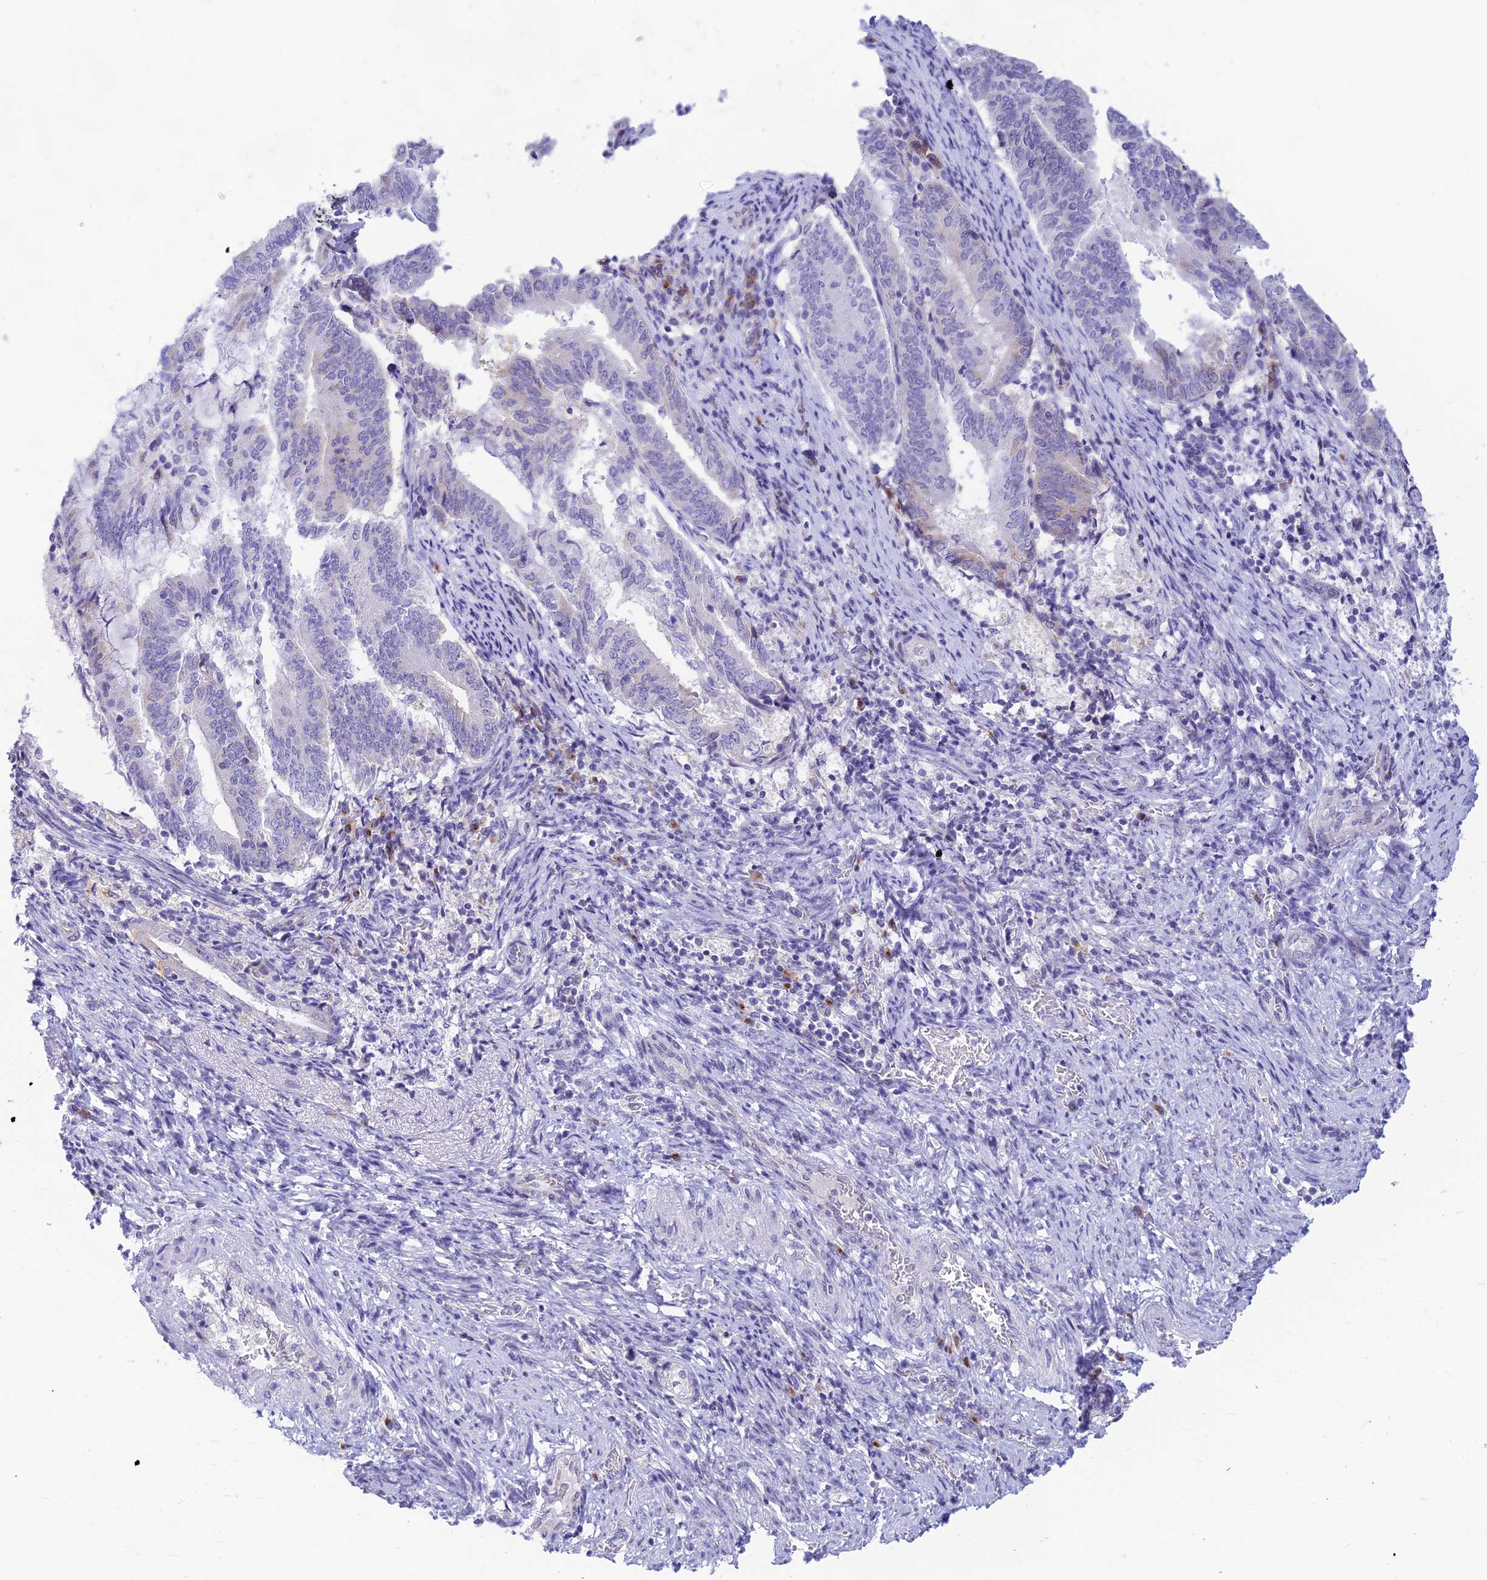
{"staining": {"intensity": "negative", "quantity": "none", "location": "none"}, "tissue": "endometrial cancer", "cell_type": "Tumor cells", "image_type": "cancer", "snomed": [{"axis": "morphology", "description": "Adenocarcinoma, NOS"}, {"axis": "topography", "description": "Endometrium"}], "caption": "Histopathology image shows no protein positivity in tumor cells of adenocarcinoma (endometrial) tissue.", "gene": "INKA1", "patient": {"sex": "female", "age": 80}}